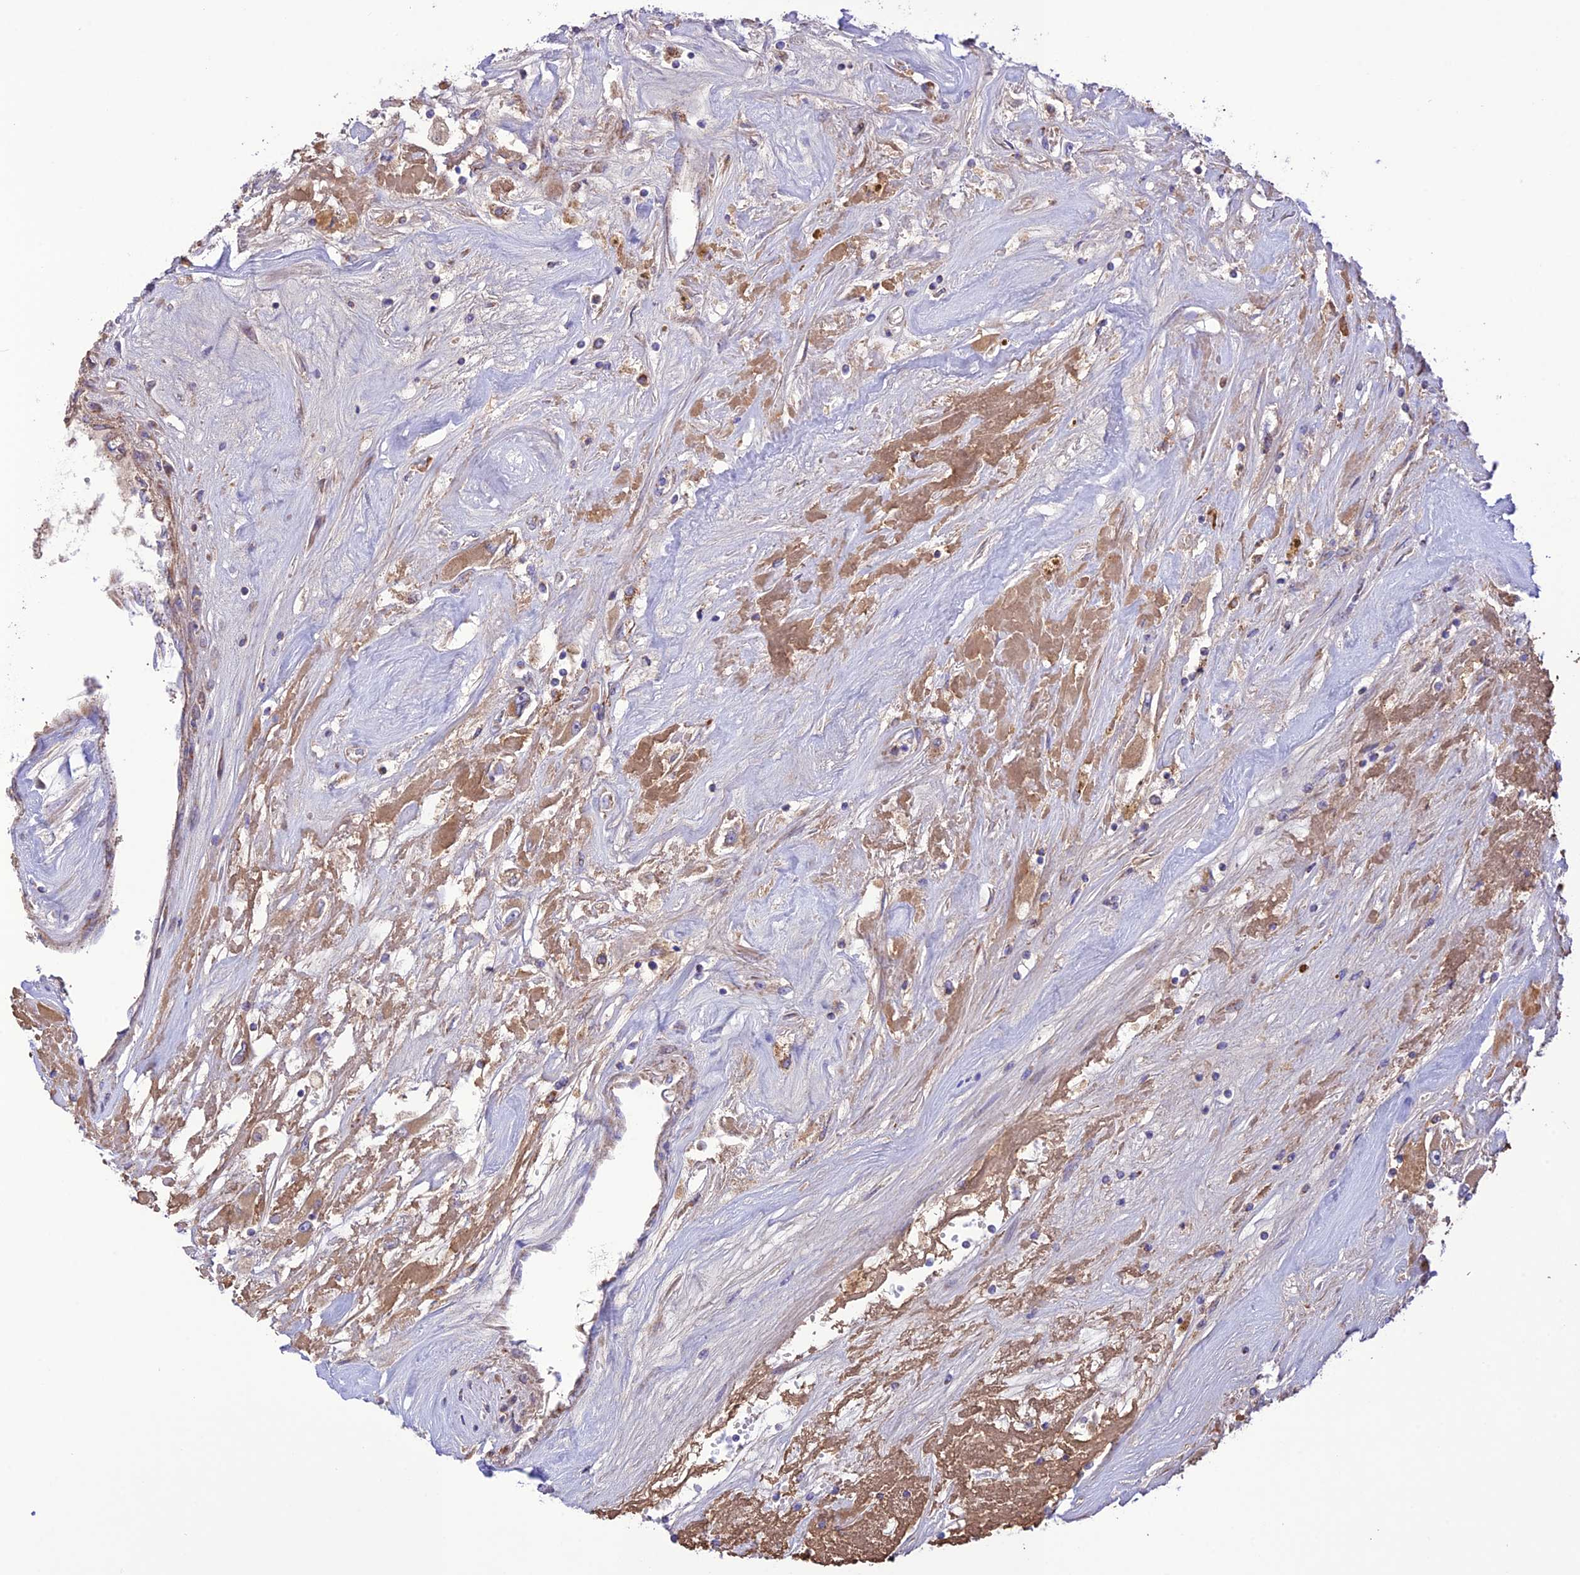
{"staining": {"intensity": "moderate", "quantity": ">75%", "location": "cytoplasmic/membranous"}, "tissue": "renal cancer", "cell_type": "Tumor cells", "image_type": "cancer", "snomed": [{"axis": "morphology", "description": "Adenocarcinoma, NOS"}, {"axis": "topography", "description": "Kidney"}], "caption": "Tumor cells reveal moderate cytoplasmic/membranous staining in about >75% of cells in renal adenocarcinoma.", "gene": "UAP1L1", "patient": {"sex": "female", "age": 52}}